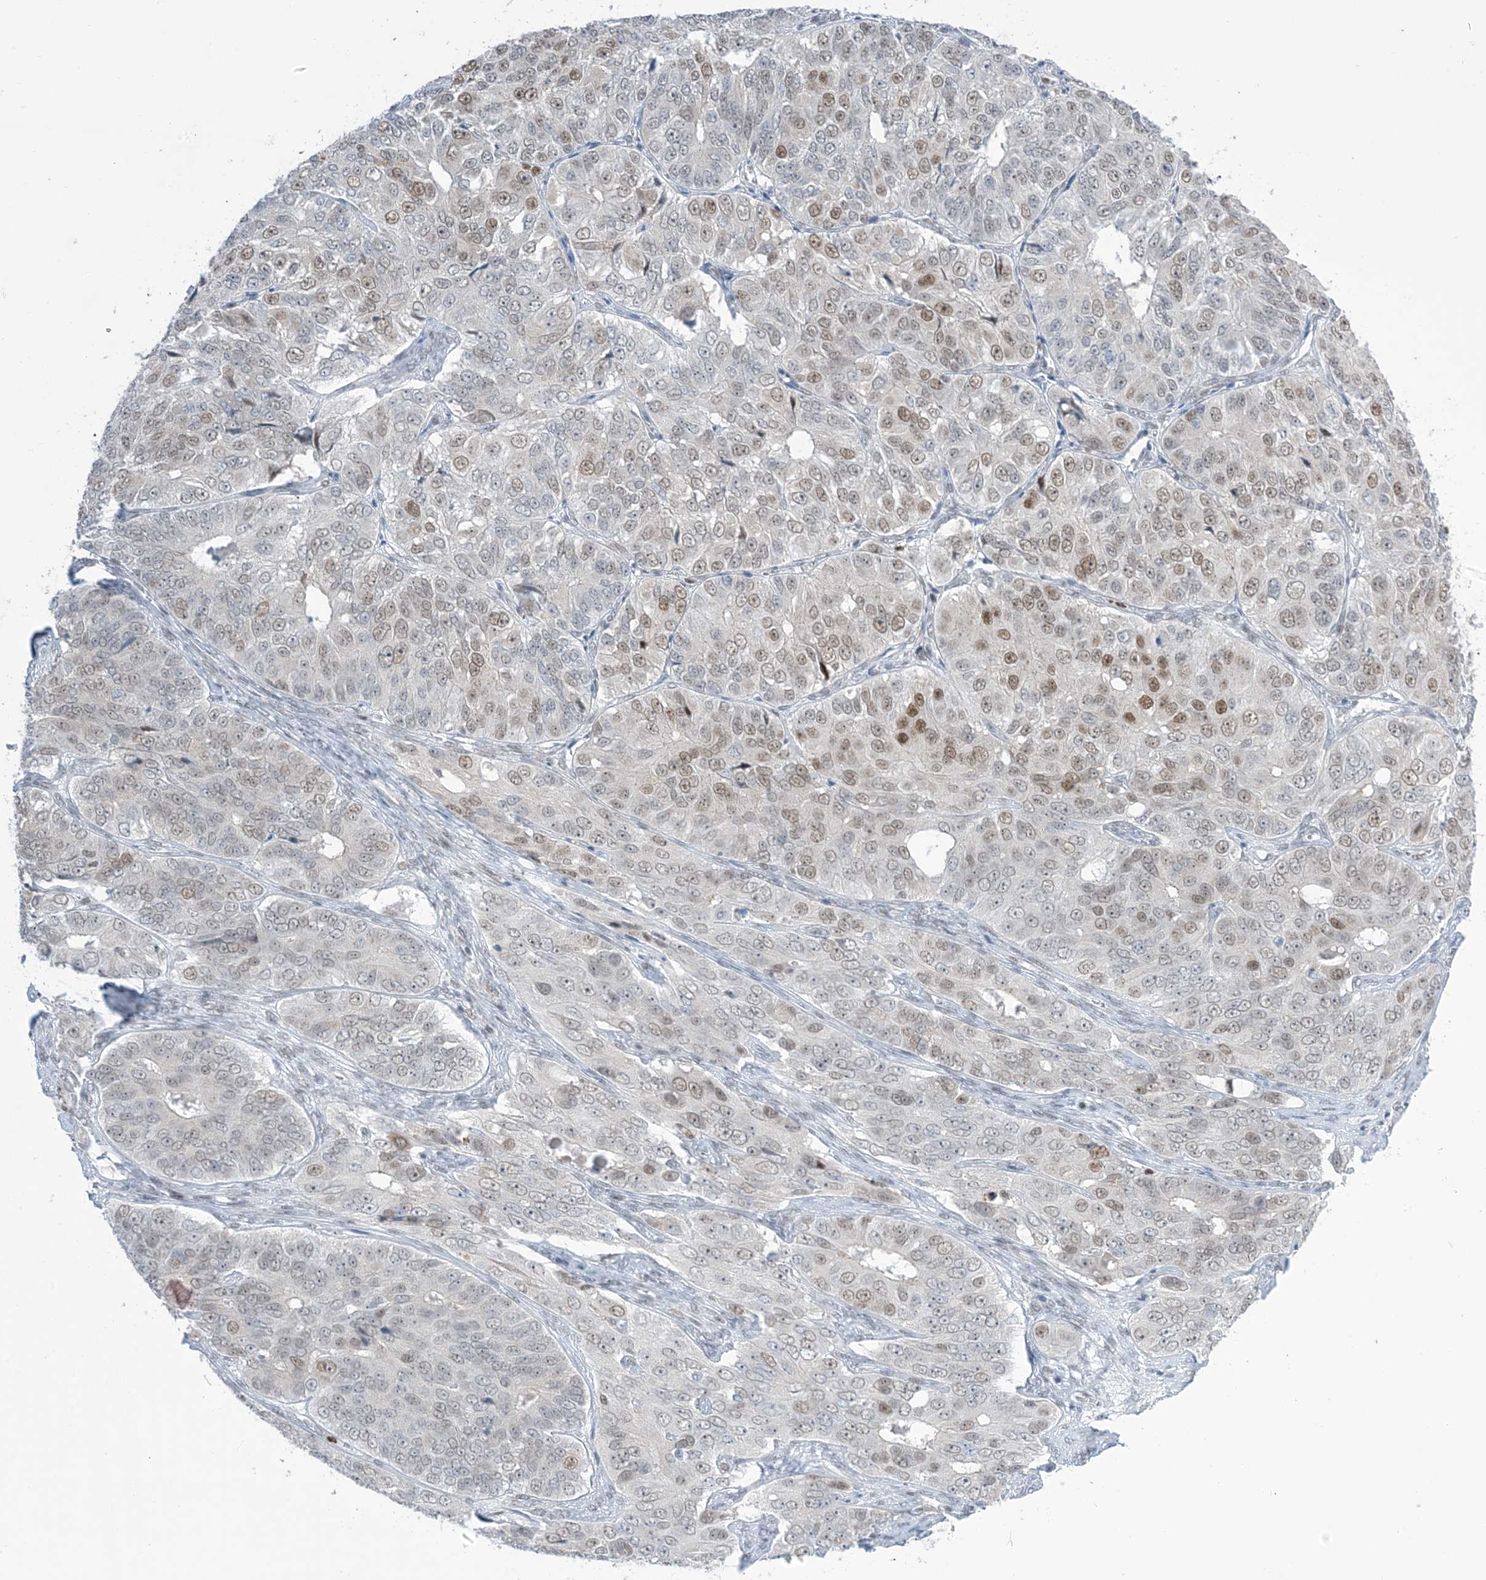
{"staining": {"intensity": "moderate", "quantity": "<25%", "location": "nuclear"}, "tissue": "ovarian cancer", "cell_type": "Tumor cells", "image_type": "cancer", "snomed": [{"axis": "morphology", "description": "Carcinoma, endometroid"}, {"axis": "topography", "description": "Ovary"}], "caption": "Immunohistochemistry (IHC) image of neoplastic tissue: human endometroid carcinoma (ovarian) stained using immunohistochemistry (IHC) reveals low levels of moderate protein expression localized specifically in the nuclear of tumor cells, appearing as a nuclear brown color.", "gene": "TFPT", "patient": {"sex": "female", "age": 51}}